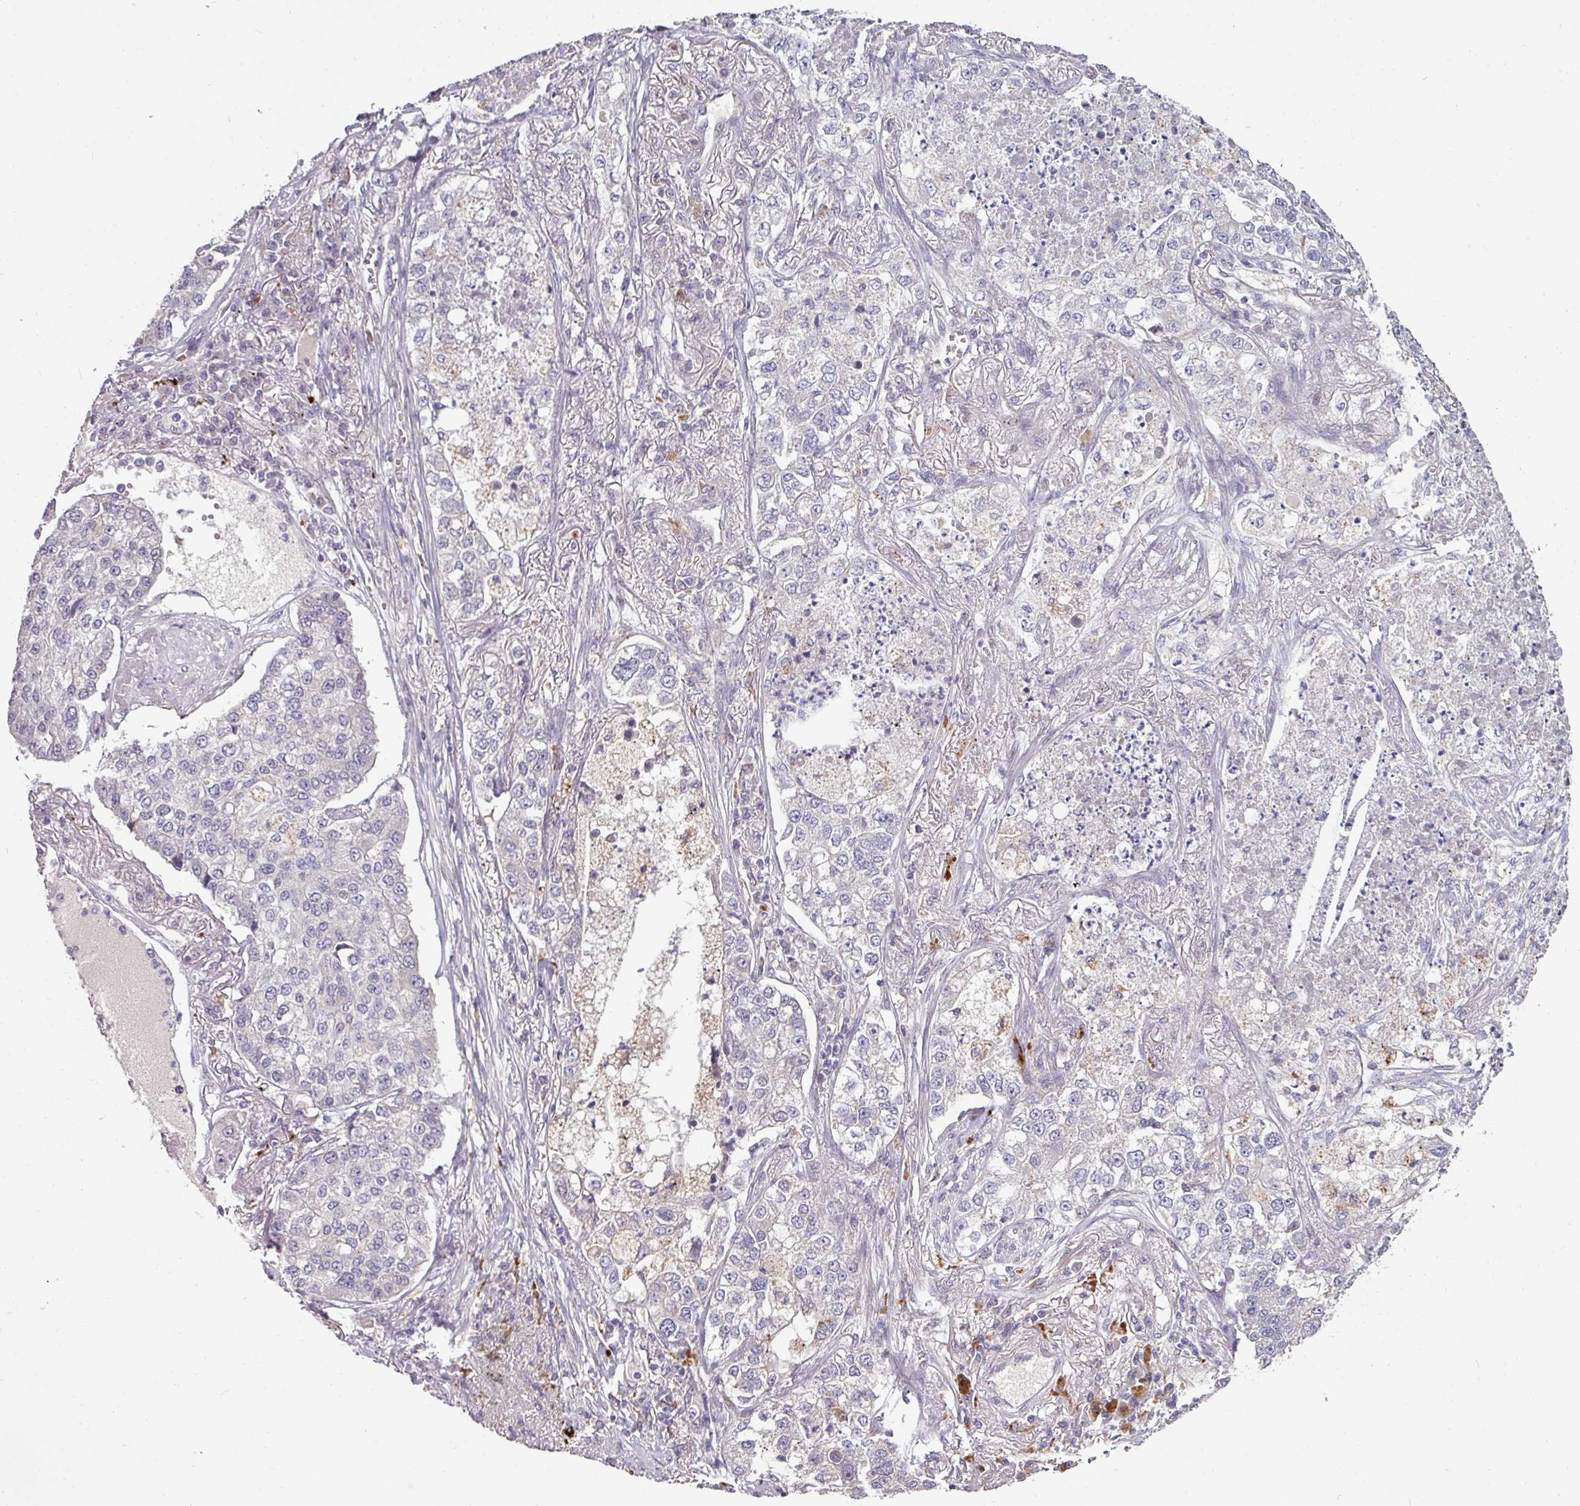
{"staining": {"intensity": "negative", "quantity": "none", "location": "none"}, "tissue": "lung cancer", "cell_type": "Tumor cells", "image_type": "cancer", "snomed": [{"axis": "morphology", "description": "Adenocarcinoma, NOS"}, {"axis": "topography", "description": "Lung"}], "caption": "There is no significant staining in tumor cells of adenocarcinoma (lung).", "gene": "SWSAP1", "patient": {"sex": "male", "age": 49}}